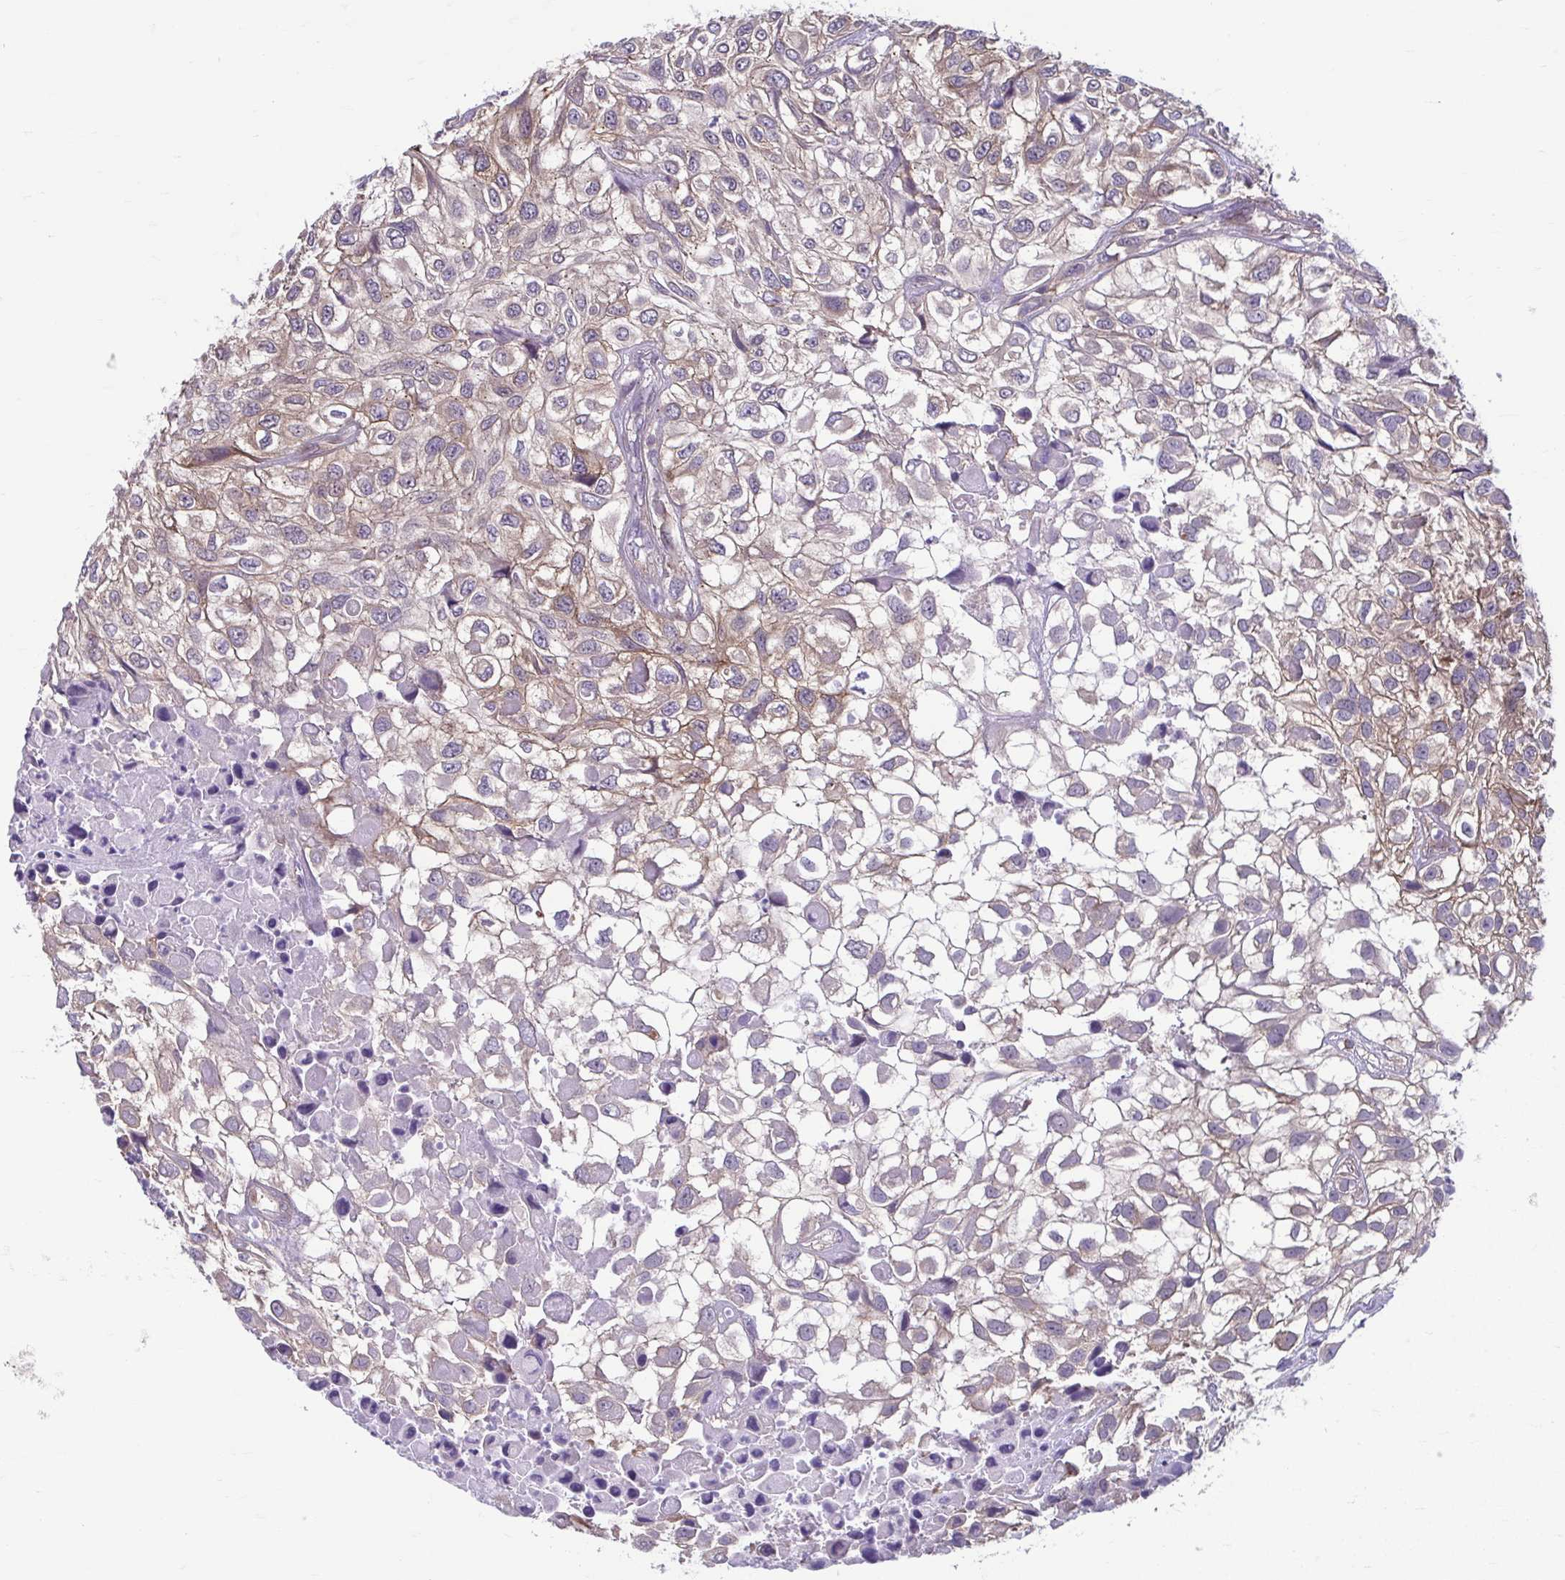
{"staining": {"intensity": "weak", "quantity": "25%-75%", "location": "cytoplasmic/membranous"}, "tissue": "urothelial cancer", "cell_type": "Tumor cells", "image_type": "cancer", "snomed": [{"axis": "morphology", "description": "Urothelial carcinoma, High grade"}, {"axis": "topography", "description": "Urinary bladder"}], "caption": "Urothelial cancer tissue reveals weak cytoplasmic/membranous staining in approximately 25%-75% of tumor cells, visualized by immunohistochemistry. (DAB IHC with brightfield microscopy, high magnification).", "gene": "TMEM108", "patient": {"sex": "male", "age": 56}}